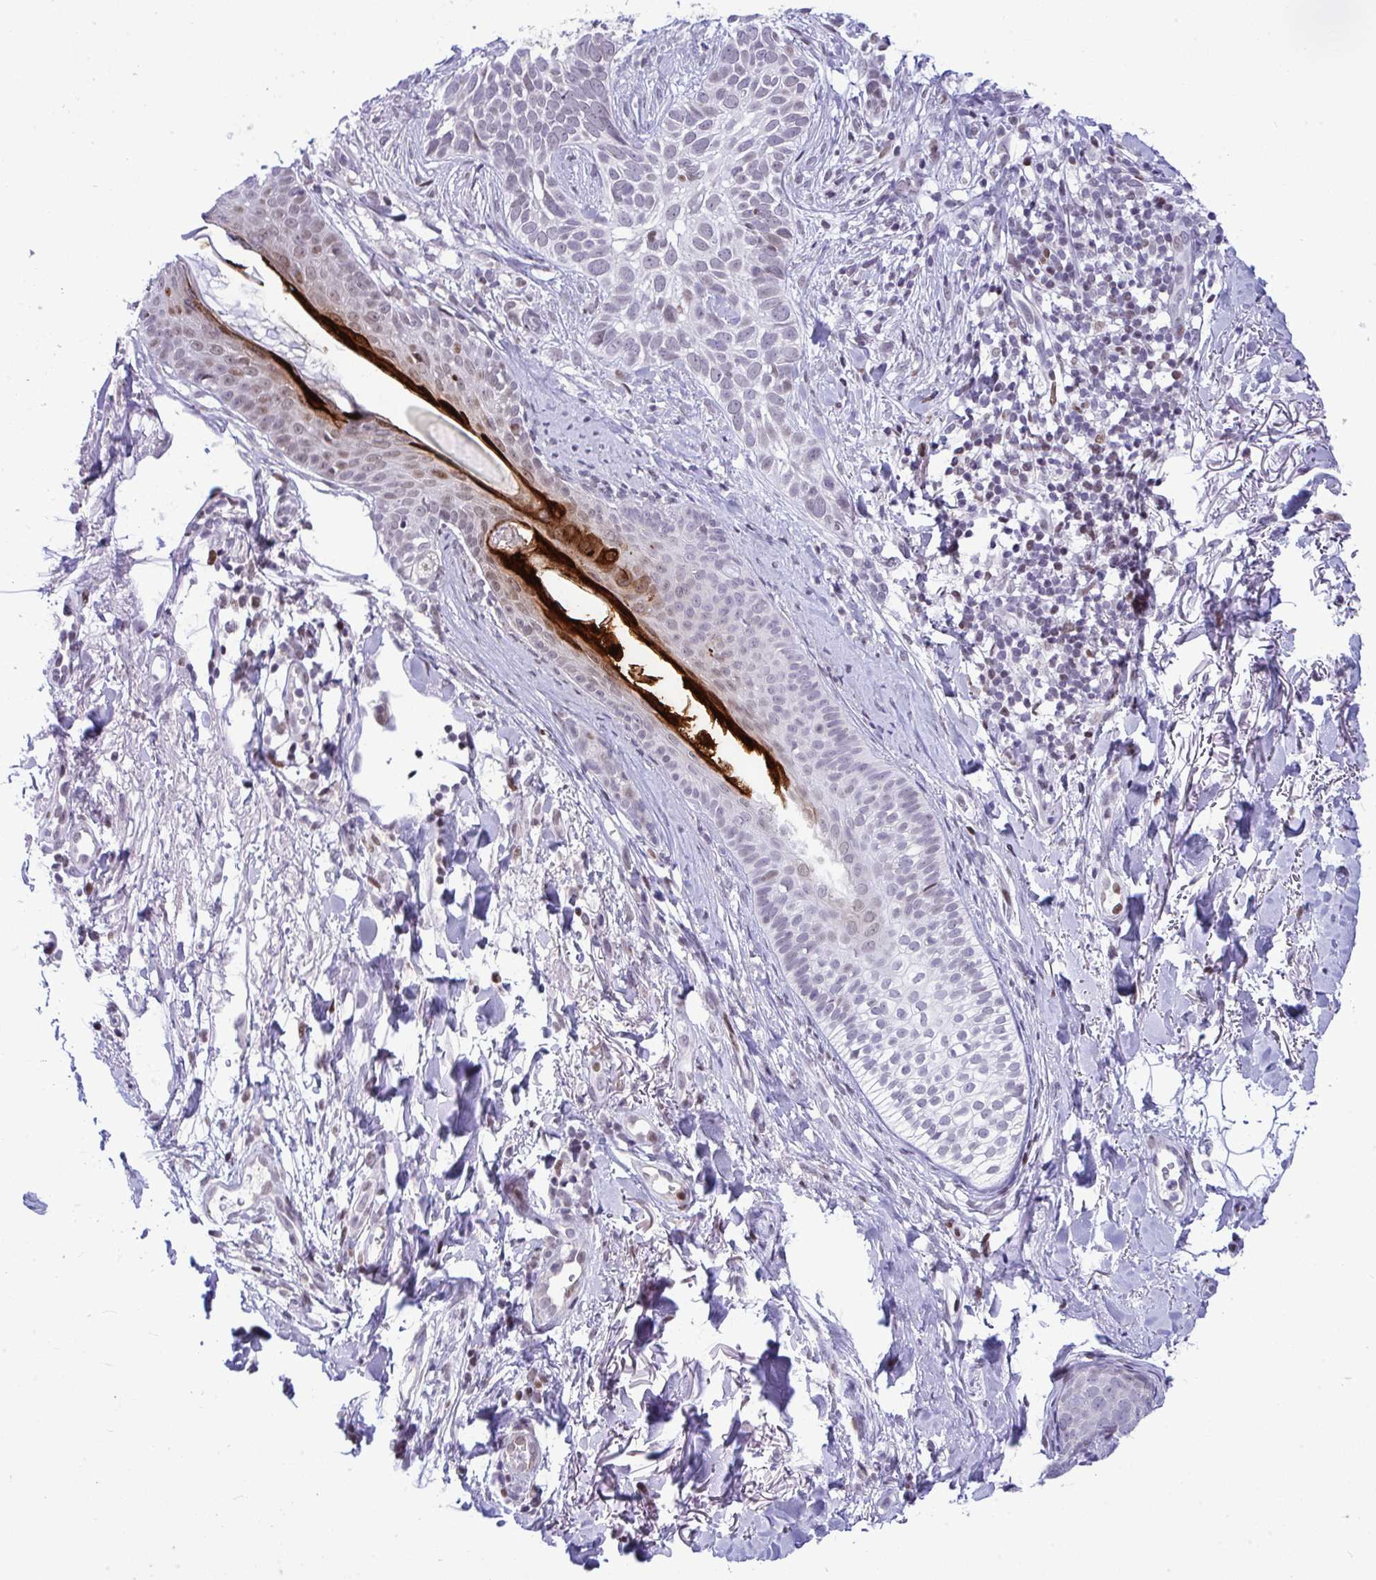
{"staining": {"intensity": "negative", "quantity": "none", "location": "none"}, "tissue": "skin cancer", "cell_type": "Tumor cells", "image_type": "cancer", "snomed": [{"axis": "morphology", "description": "Basal cell carcinoma"}, {"axis": "topography", "description": "Skin"}, {"axis": "topography", "description": "Skin of face"}], "caption": "Tumor cells show no significant protein expression in skin cancer (basal cell carcinoma).", "gene": "ZFHX3", "patient": {"sex": "female", "age": 90}}